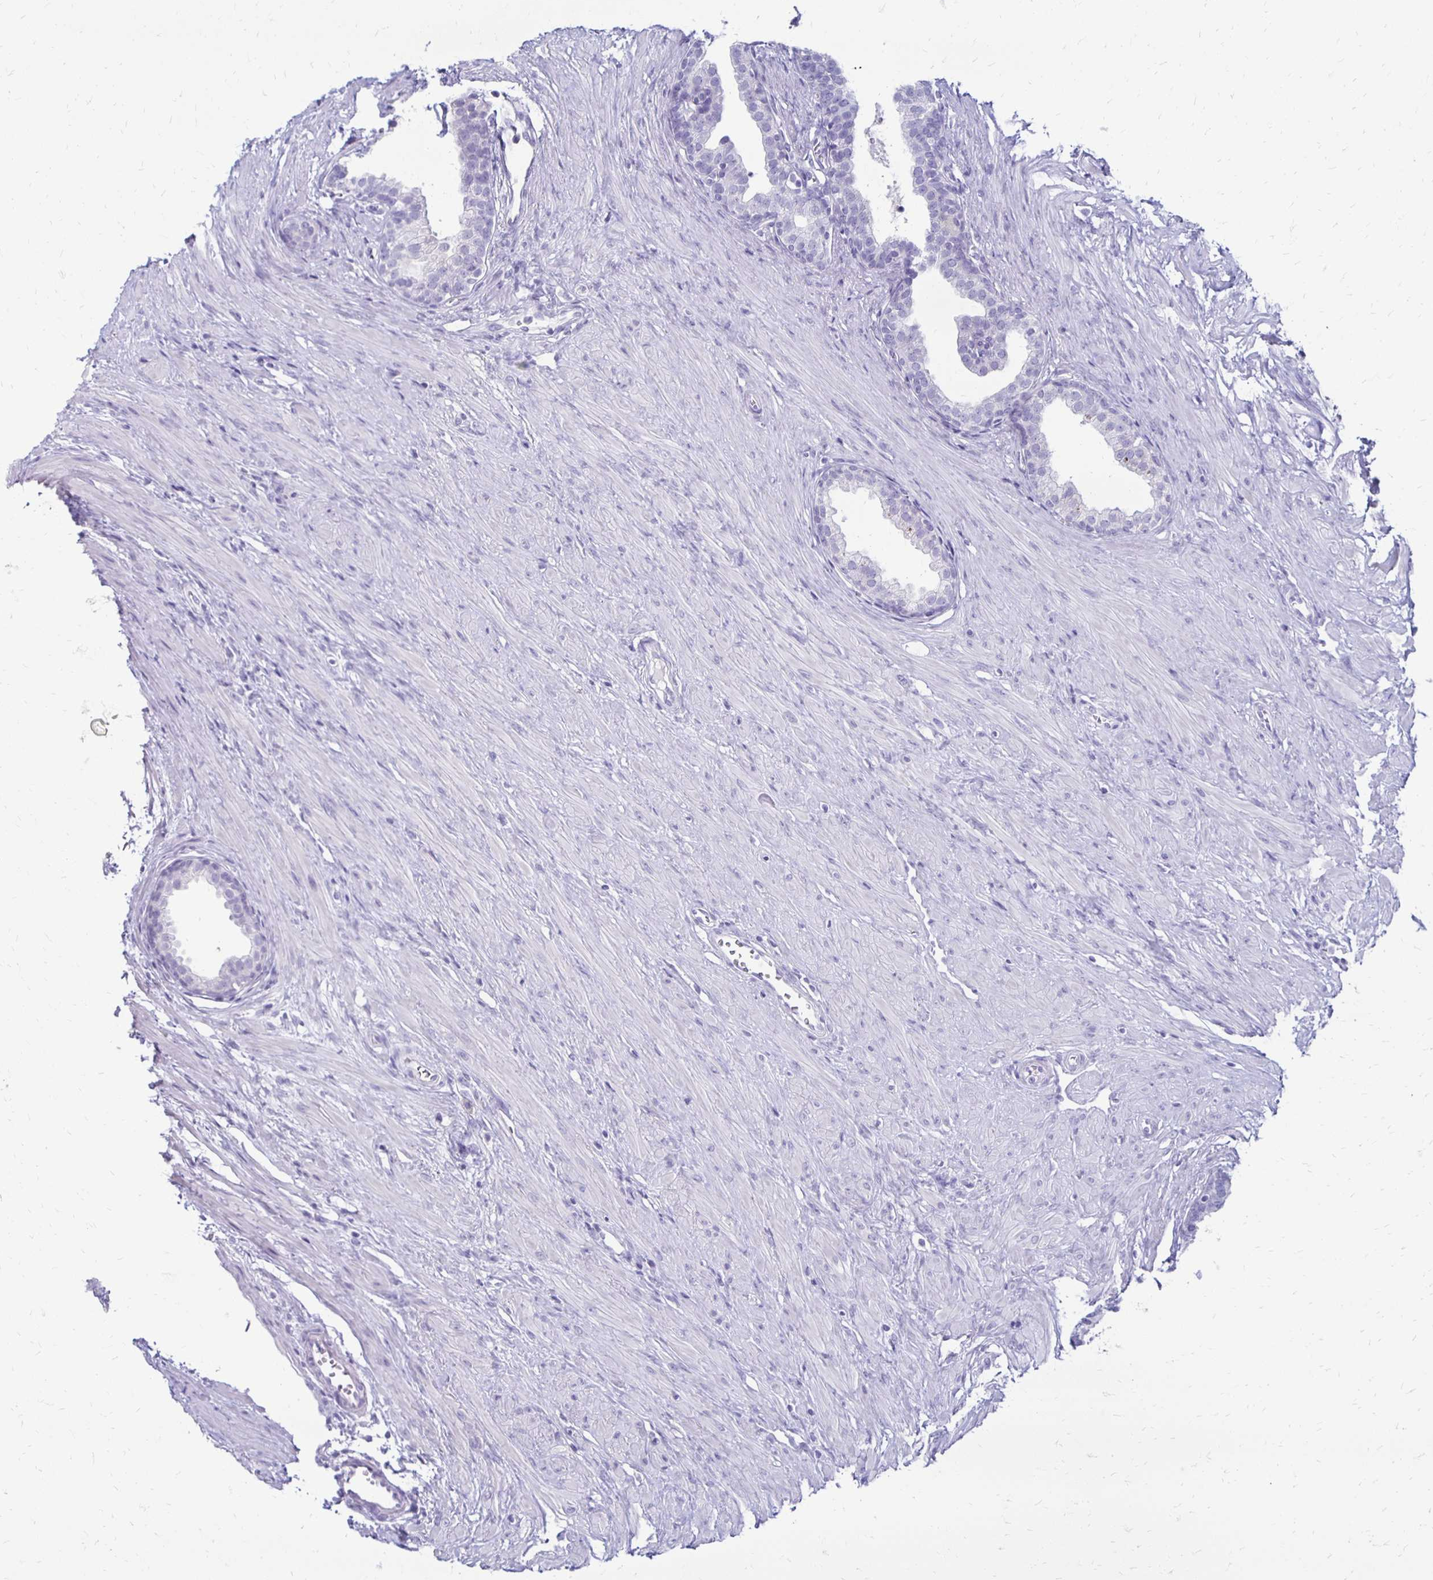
{"staining": {"intensity": "negative", "quantity": "none", "location": "none"}, "tissue": "prostate", "cell_type": "Glandular cells", "image_type": "normal", "snomed": [{"axis": "morphology", "description": "Normal tissue, NOS"}, {"axis": "topography", "description": "Prostate"}, {"axis": "topography", "description": "Peripheral nerve tissue"}], "caption": "An image of prostate stained for a protein demonstrates no brown staining in glandular cells.", "gene": "RYR1", "patient": {"sex": "male", "age": 55}}